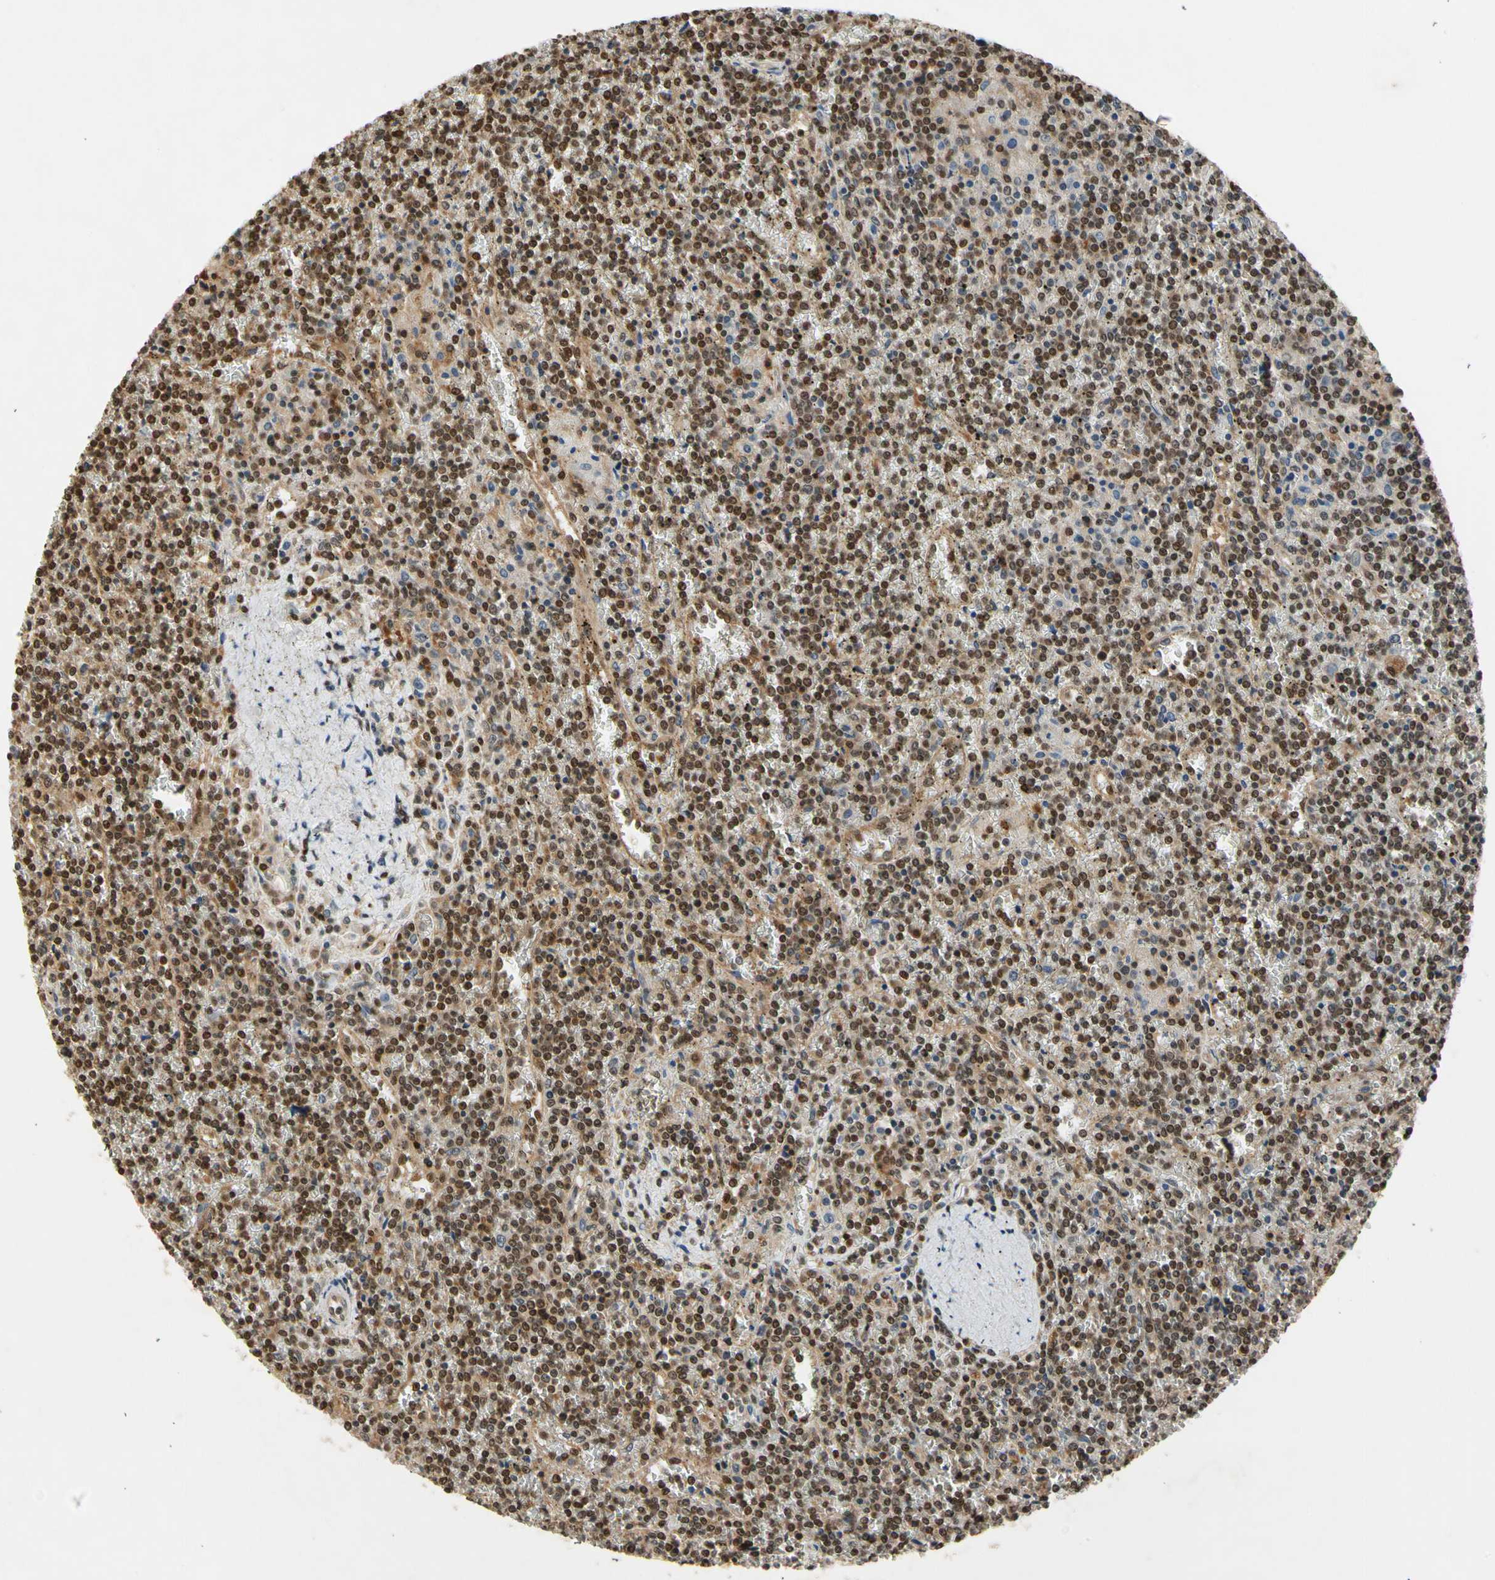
{"staining": {"intensity": "moderate", "quantity": ">75%", "location": "nuclear"}, "tissue": "lymphoma", "cell_type": "Tumor cells", "image_type": "cancer", "snomed": [{"axis": "morphology", "description": "Malignant lymphoma, non-Hodgkin's type, Low grade"}, {"axis": "topography", "description": "Spleen"}], "caption": "The histopathology image exhibits a brown stain indicating the presence of a protein in the nuclear of tumor cells in malignant lymphoma, non-Hodgkin's type (low-grade). (DAB IHC, brown staining for protein, blue staining for nuclei).", "gene": "GSR", "patient": {"sex": "female", "age": 19}}